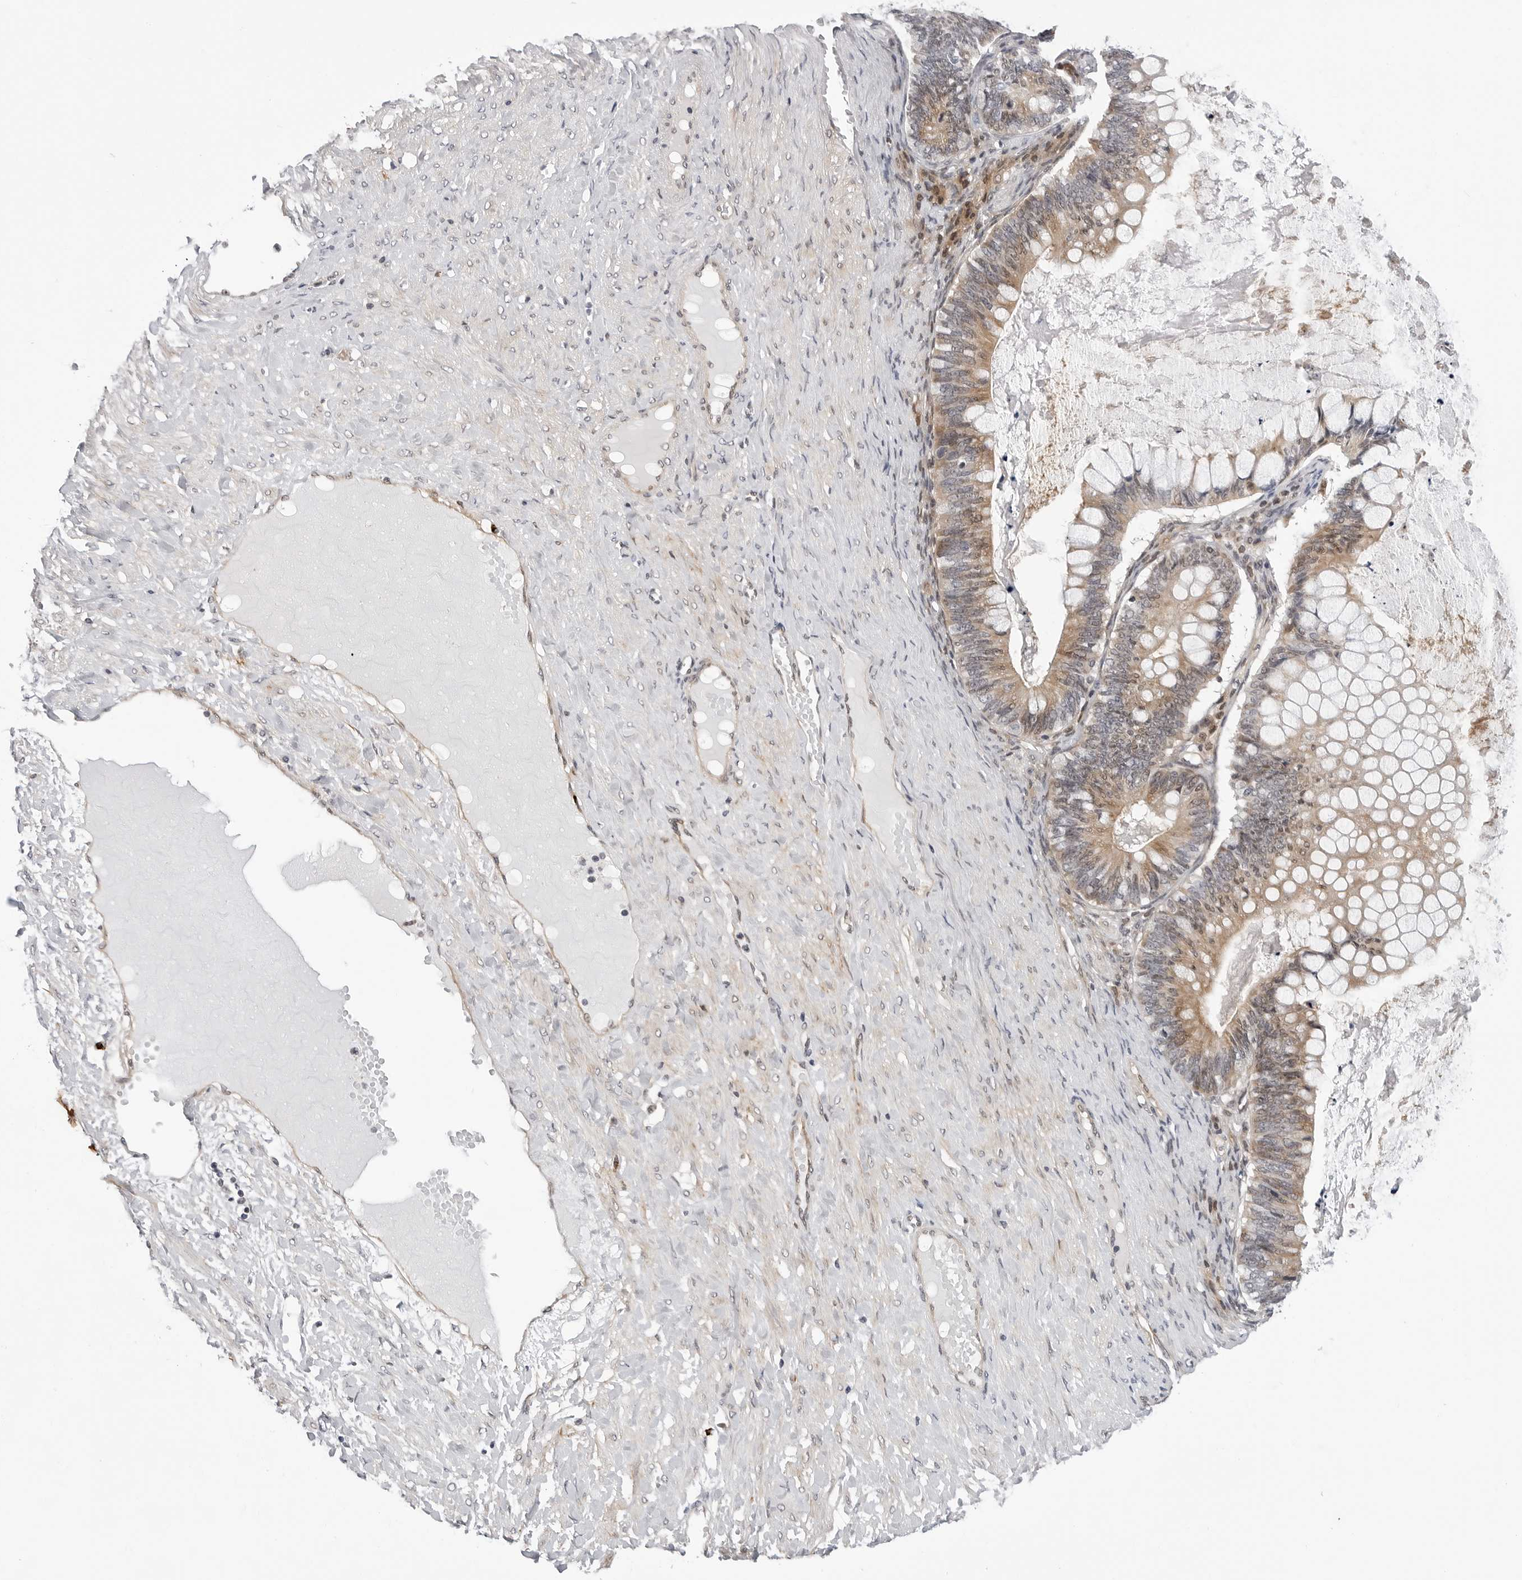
{"staining": {"intensity": "moderate", "quantity": ">75%", "location": "cytoplasmic/membranous"}, "tissue": "ovarian cancer", "cell_type": "Tumor cells", "image_type": "cancer", "snomed": [{"axis": "morphology", "description": "Cystadenocarcinoma, mucinous, NOS"}, {"axis": "topography", "description": "Ovary"}], "caption": "IHC staining of mucinous cystadenocarcinoma (ovarian), which demonstrates medium levels of moderate cytoplasmic/membranous expression in approximately >75% of tumor cells indicating moderate cytoplasmic/membranous protein expression. The staining was performed using DAB (brown) for protein detection and nuclei were counterstained in hematoxylin (blue).", "gene": "KIAA1614", "patient": {"sex": "female", "age": 61}}